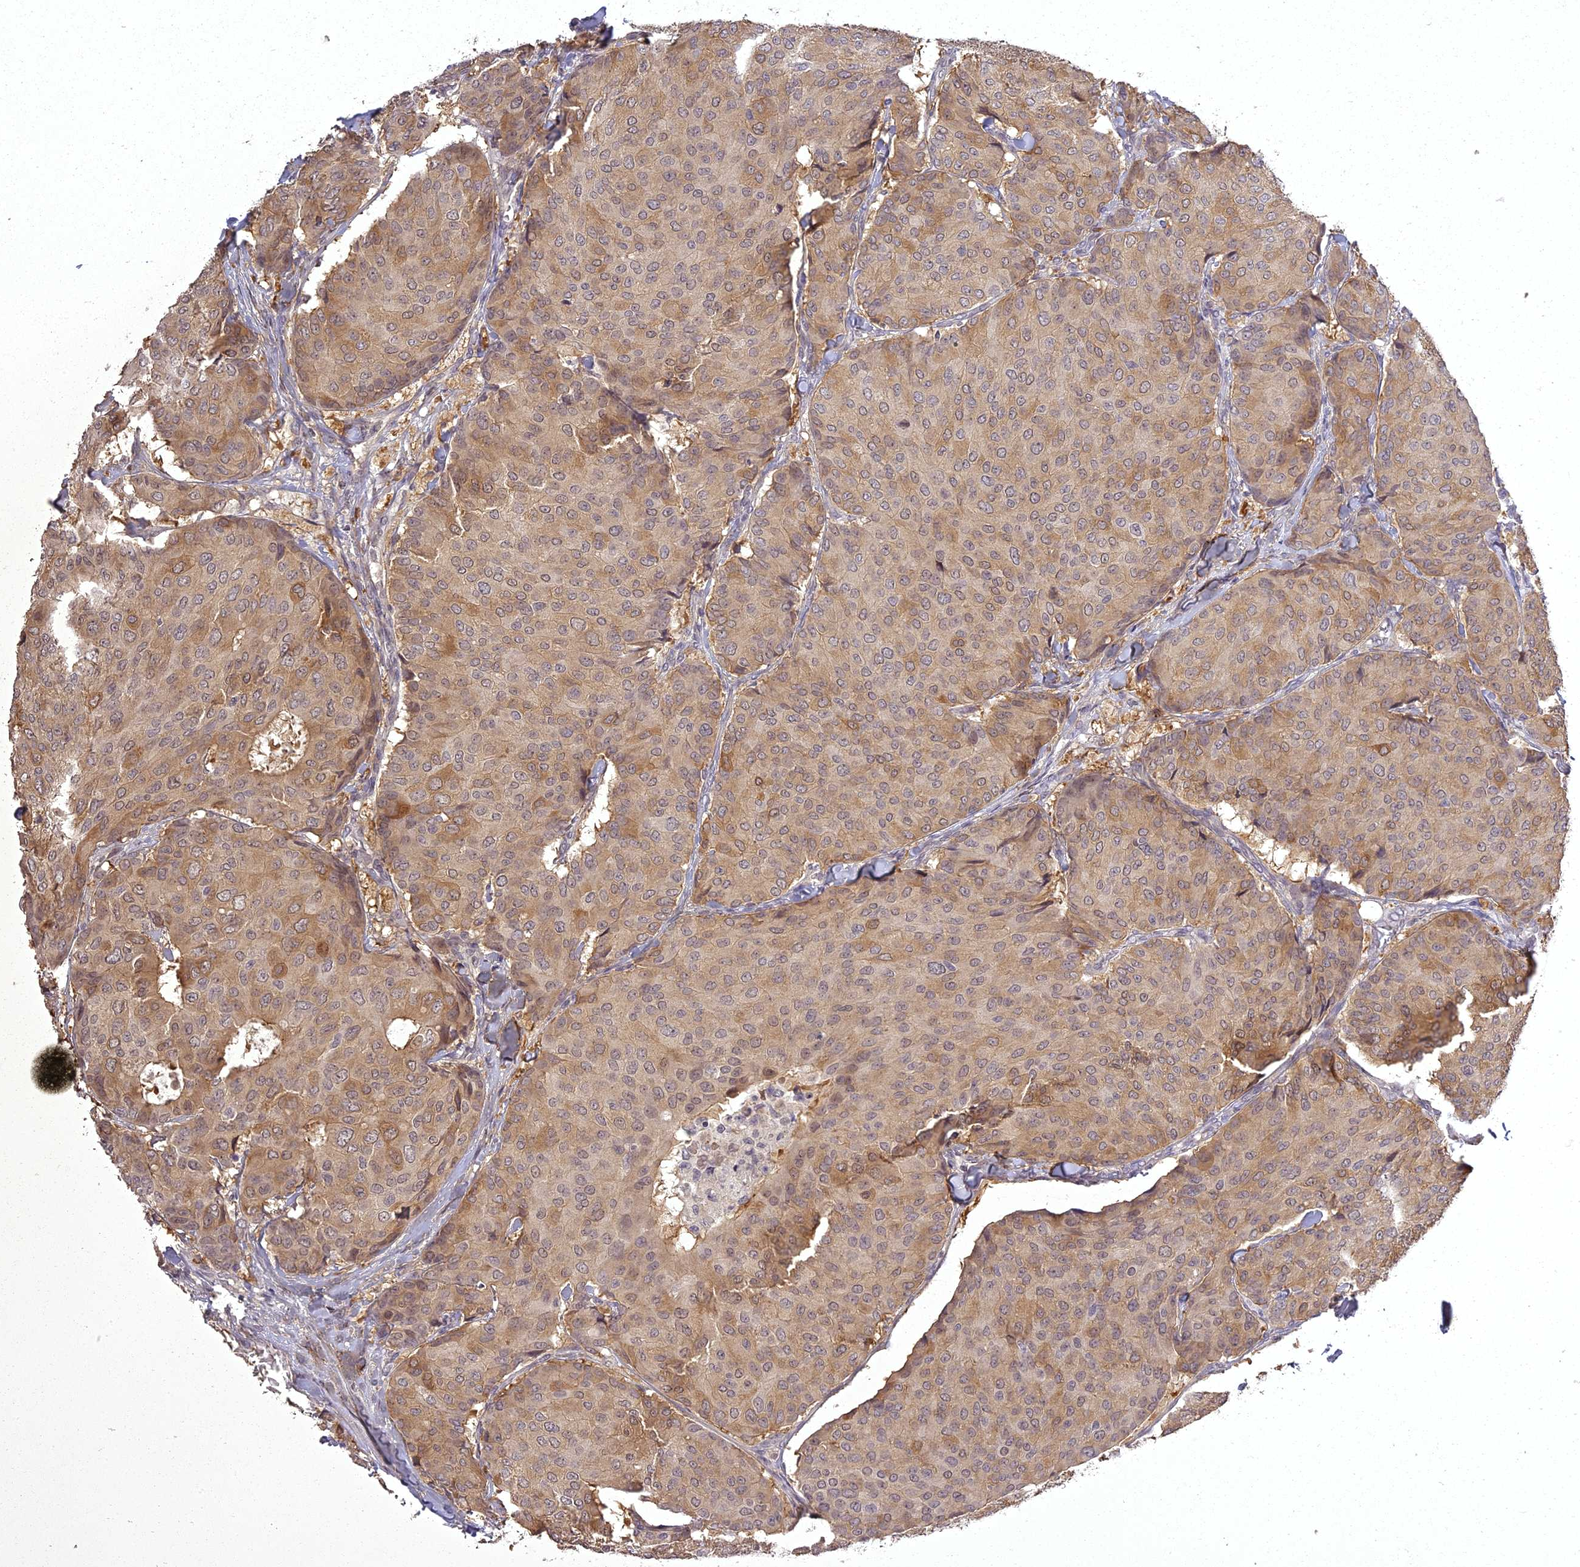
{"staining": {"intensity": "moderate", "quantity": "<25%", "location": "cytoplasmic/membranous"}, "tissue": "breast cancer", "cell_type": "Tumor cells", "image_type": "cancer", "snomed": [{"axis": "morphology", "description": "Duct carcinoma"}, {"axis": "topography", "description": "Breast"}], "caption": "High-magnification brightfield microscopy of breast cancer stained with DAB (brown) and counterstained with hematoxylin (blue). tumor cells exhibit moderate cytoplasmic/membranous positivity is identified in about<25% of cells.", "gene": "ING5", "patient": {"sex": "female", "age": 75}}